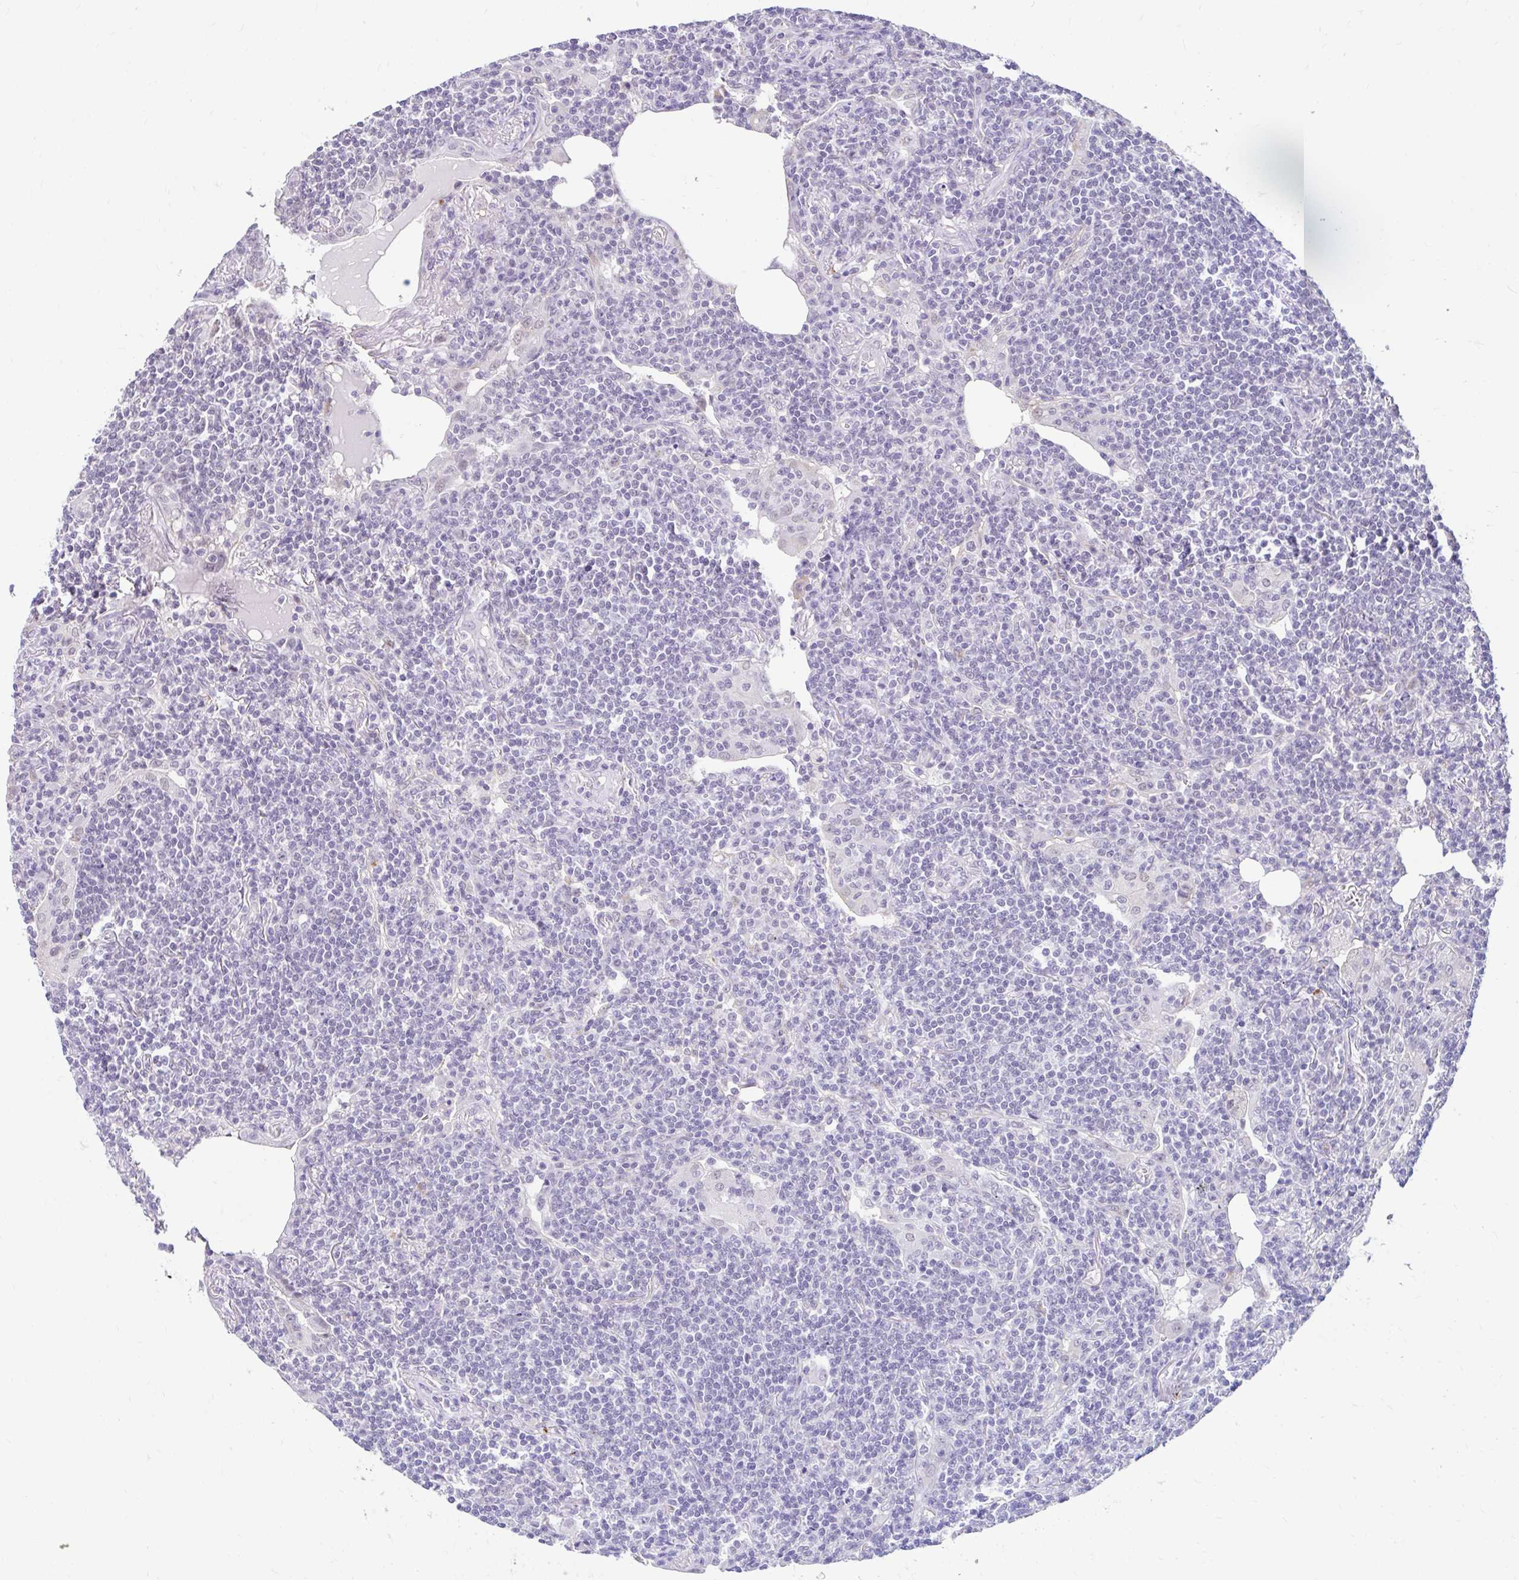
{"staining": {"intensity": "negative", "quantity": "none", "location": "none"}, "tissue": "lymphoma", "cell_type": "Tumor cells", "image_type": "cancer", "snomed": [{"axis": "morphology", "description": "Malignant lymphoma, non-Hodgkin's type, Low grade"}, {"axis": "topography", "description": "Lung"}], "caption": "Tumor cells are negative for brown protein staining in low-grade malignant lymphoma, non-Hodgkin's type. (Brightfield microscopy of DAB IHC at high magnification).", "gene": "DCAF17", "patient": {"sex": "female", "age": 71}}